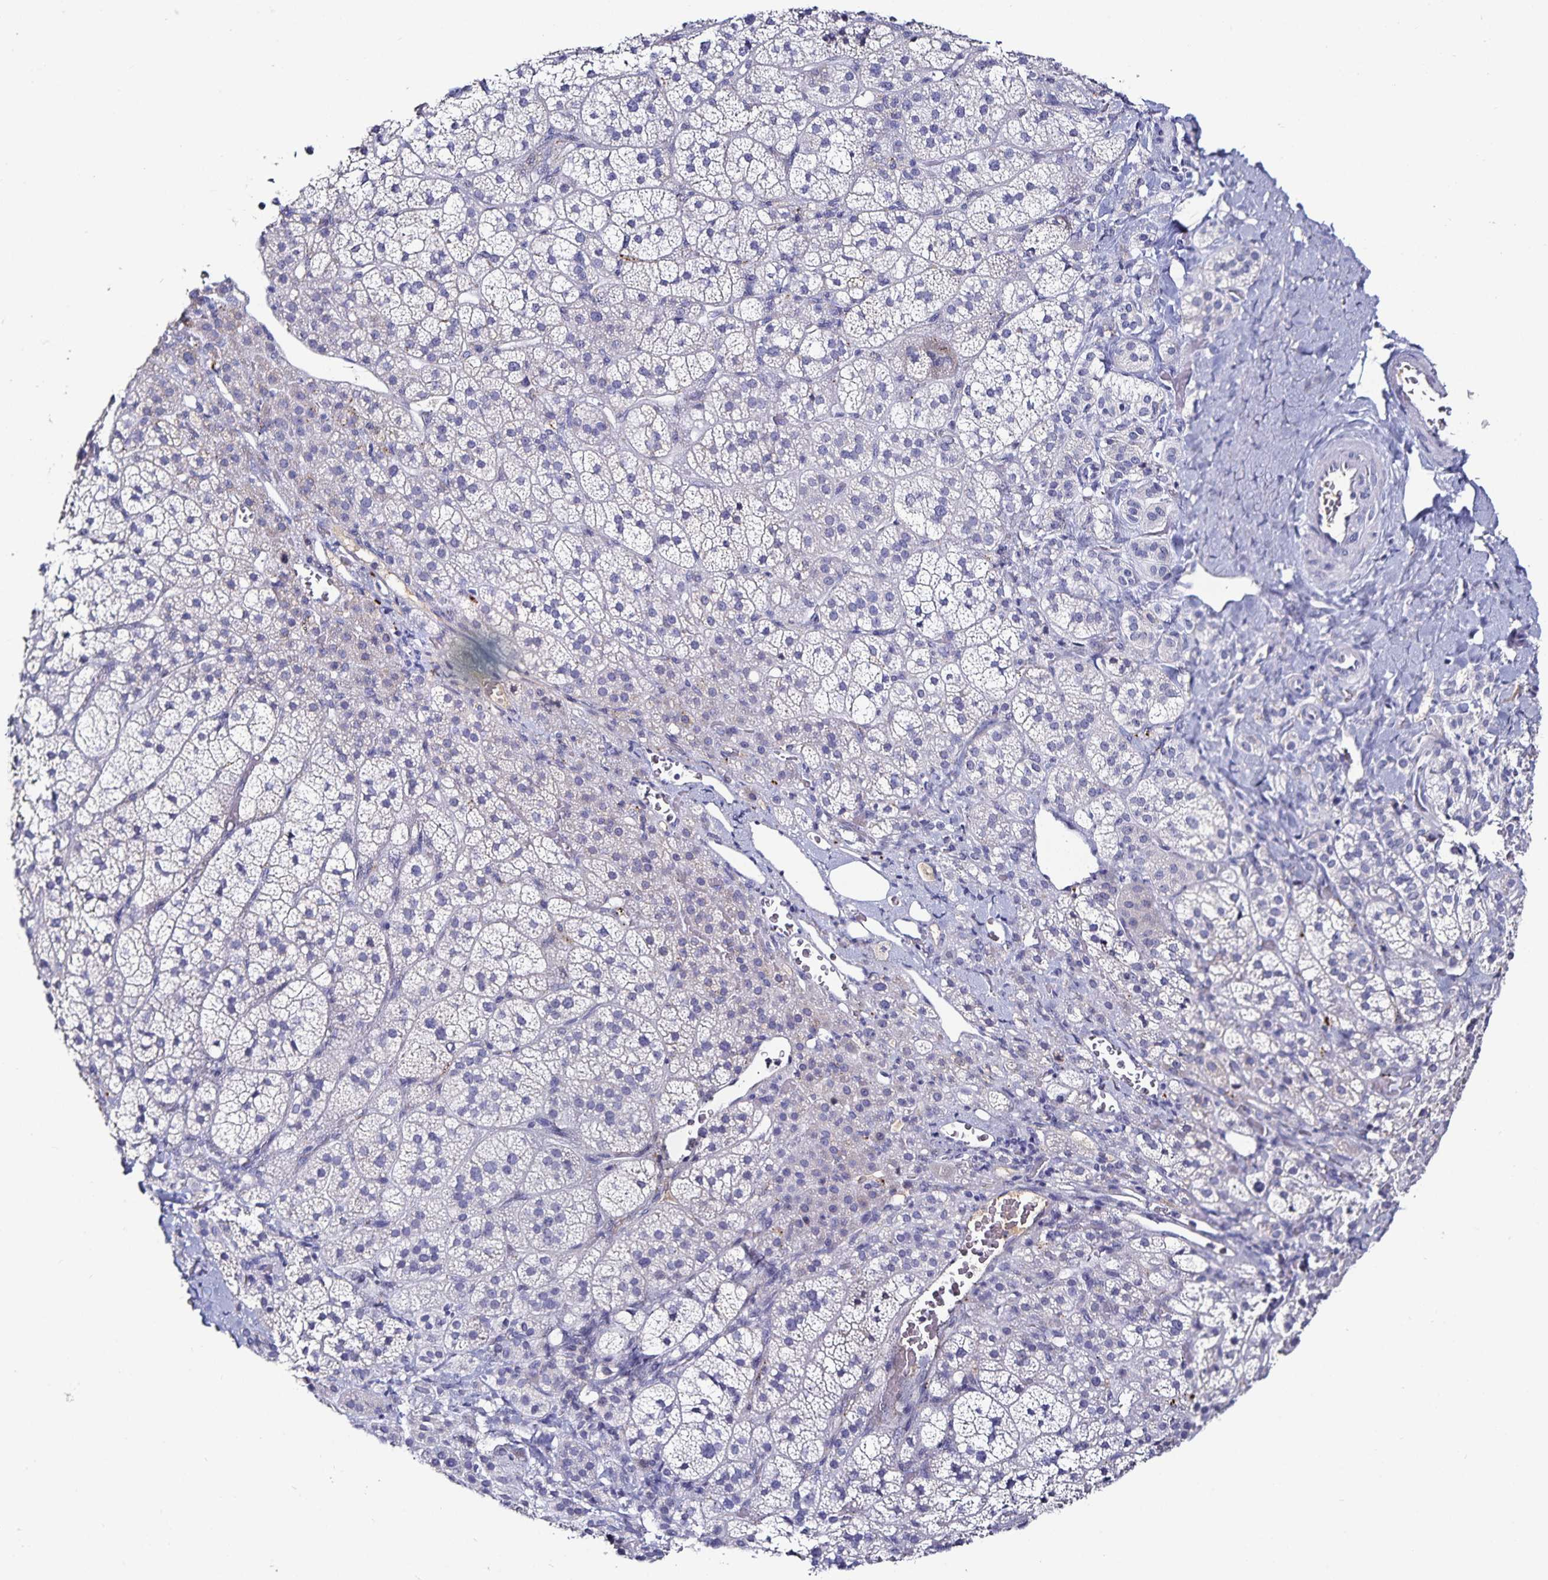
{"staining": {"intensity": "negative", "quantity": "none", "location": "none"}, "tissue": "adrenal gland", "cell_type": "Glandular cells", "image_type": "normal", "snomed": [{"axis": "morphology", "description": "Normal tissue, NOS"}, {"axis": "topography", "description": "Adrenal gland"}], "caption": "Immunohistochemistry (IHC) of unremarkable human adrenal gland exhibits no positivity in glandular cells. (Brightfield microscopy of DAB immunohistochemistry (IHC) at high magnification).", "gene": "TTR", "patient": {"sex": "female", "age": 60}}